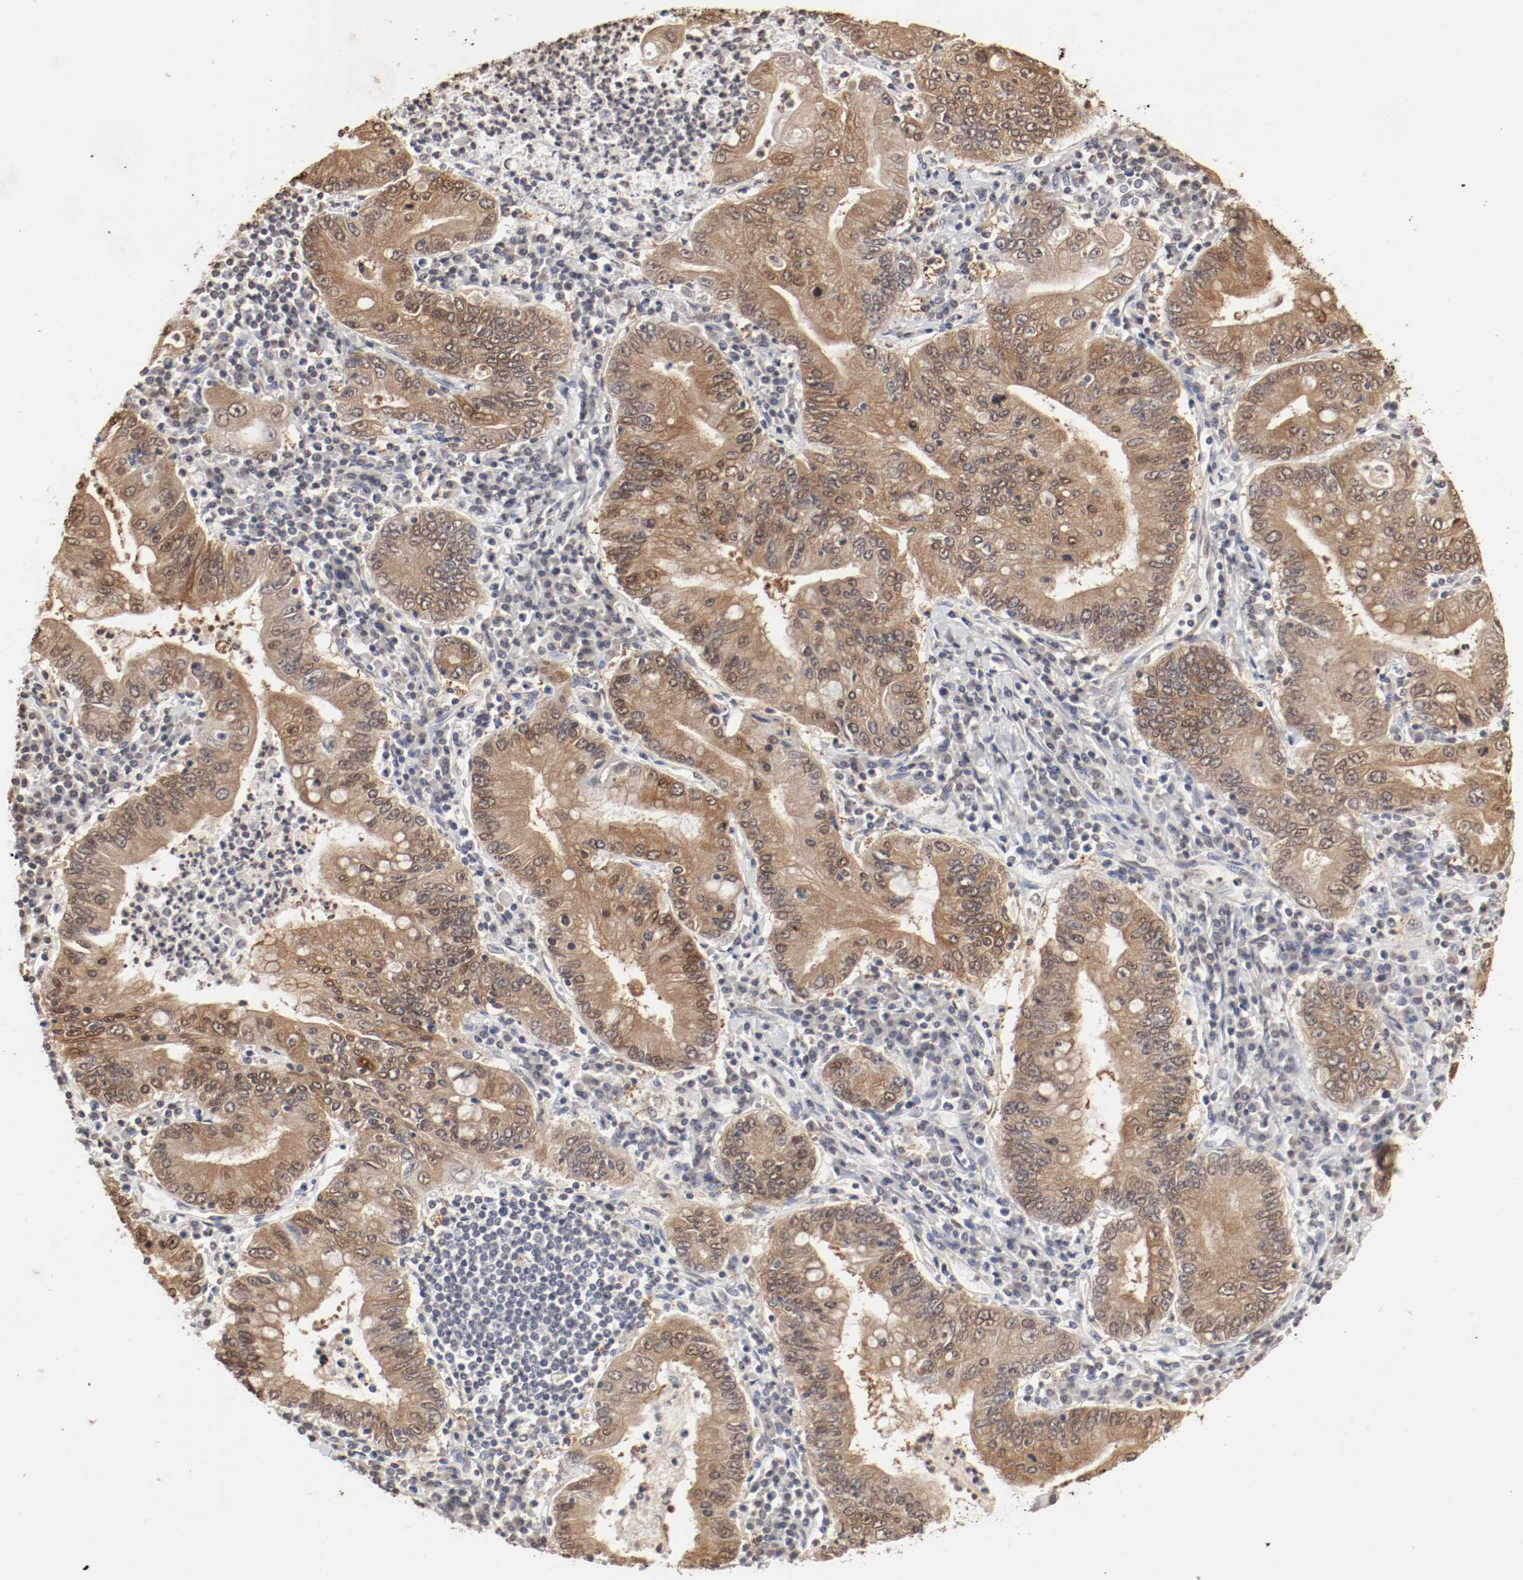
{"staining": {"intensity": "moderate", "quantity": ">75%", "location": "cytoplasmic/membranous,nuclear"}, "tissue": "stomach cancer", "cell_type": "Tumor cells", "image_type": "cancer", "snomed": [{"axis": "morphology", "description": "Normal tissue, NOS"}, {"axis": "morphology", "description": "Adenocarcinoma, NOS"}, {"axis": "topography", "description": "Esophagus"}, {"axis": "topography", "description": "Stomach, upper"}, {"axis": "topography", "description": "Peripheral nerve tissue"}], "caption": "Adenocarcinoma (stomach) was stained to show a protein in brown. There is medium levels of moderate cytoplasmic/membranous and nuclear staining in approximately >75% of tumor cells. The protein of interest is shown in brown color, while the nuclei are stained blue.", "gene": "WASL", "patient": {"sex": "male", "age": 62}}